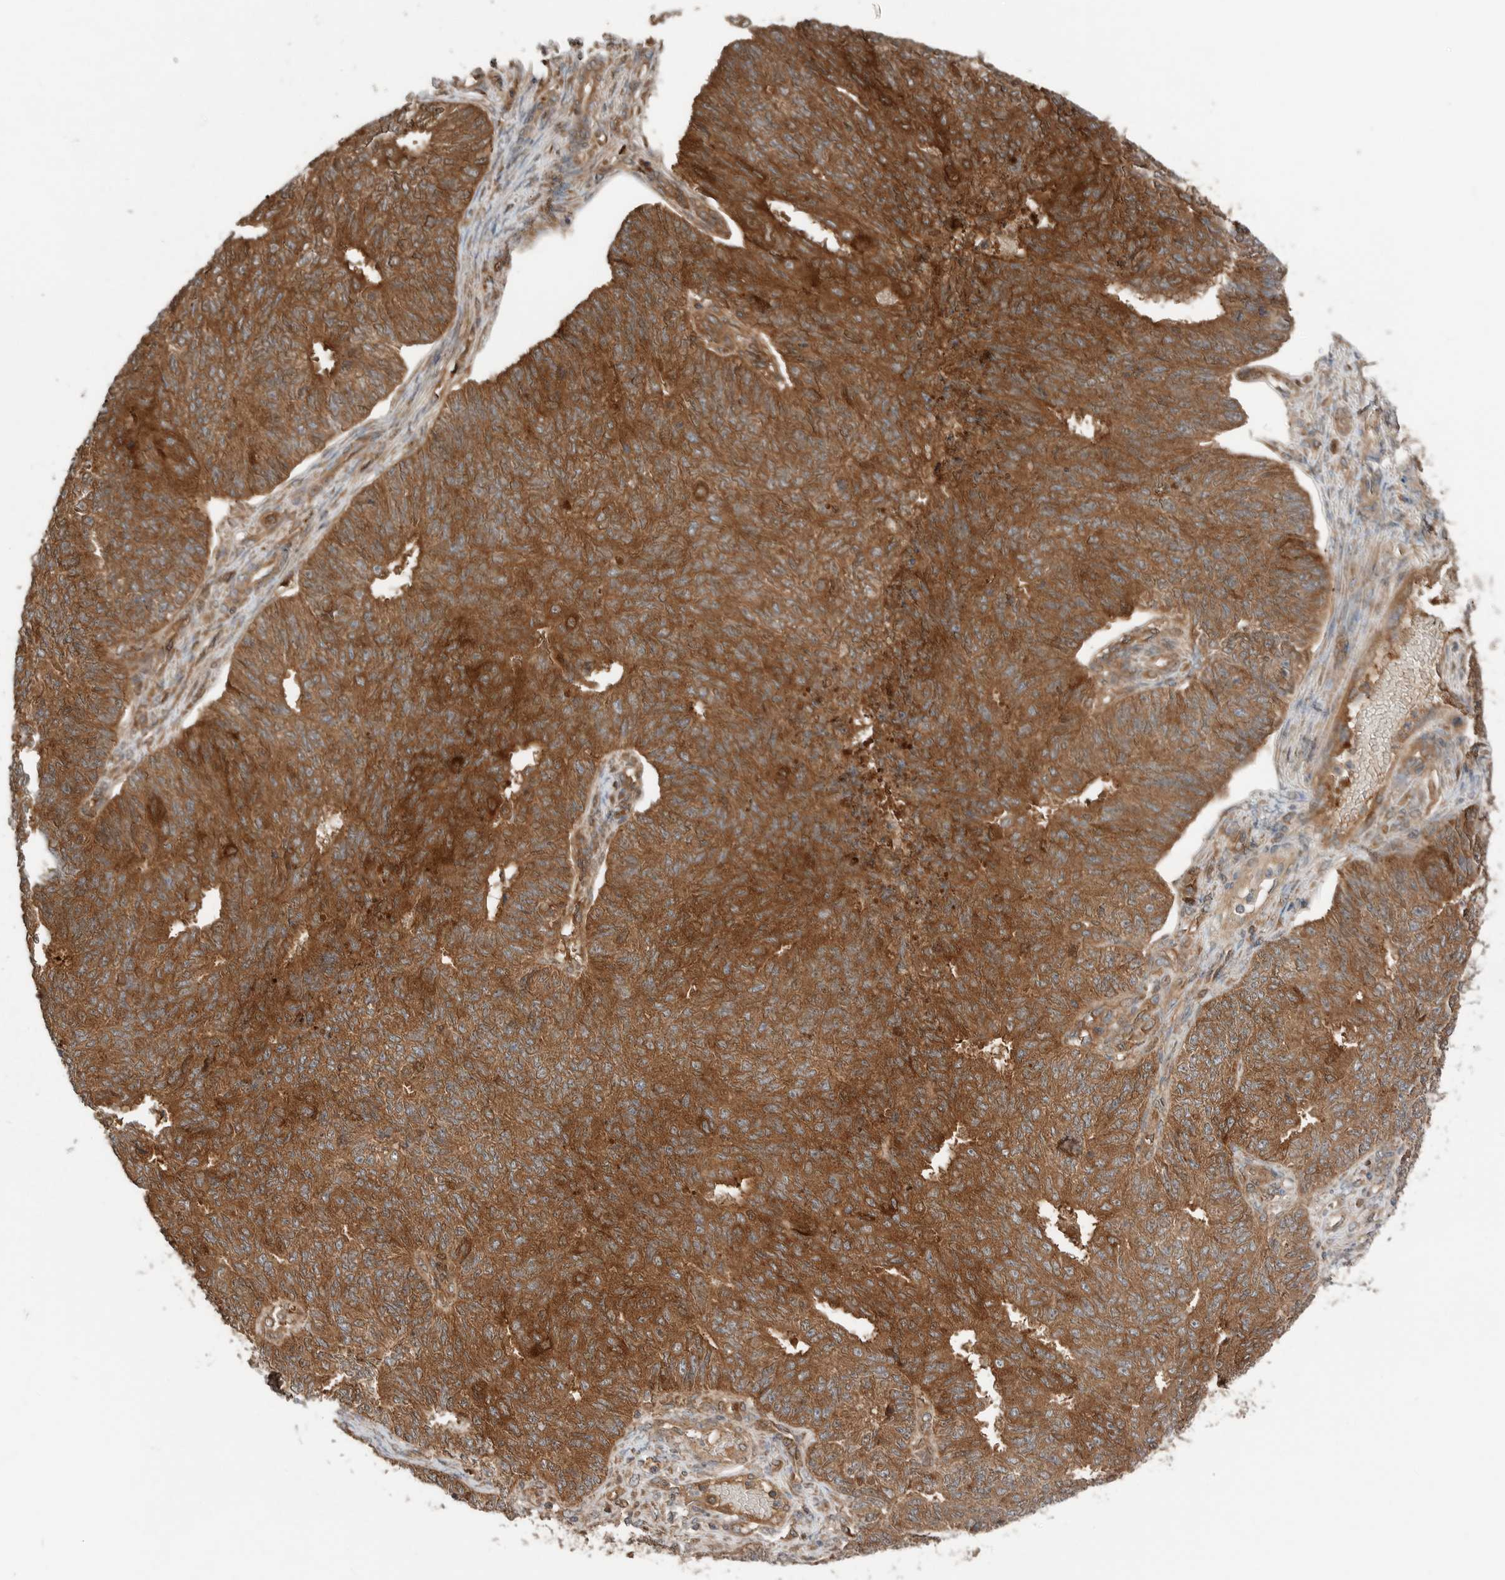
{"staining": {"intensity": "strong", "quantity": ">75%", "location": "cytoplasmic/membranous"}, "tissue": "endometrial cancer", "cell_type": "Tumor cells", "image_type": "cancer", "snomed": [{"axis": "morphology", "description": "Adenocarcinoma, NOS"}, {"axis": "topography", "description": "Endometrium"}], "caption": "A brown stain labels strong cytoplasmic/membranous expression of a protein in human endometrial cancer (adenocarcinoma) tumor cells.", "gene": "XPNPEP1", "patient": {"sex": "female", "age": 32}}